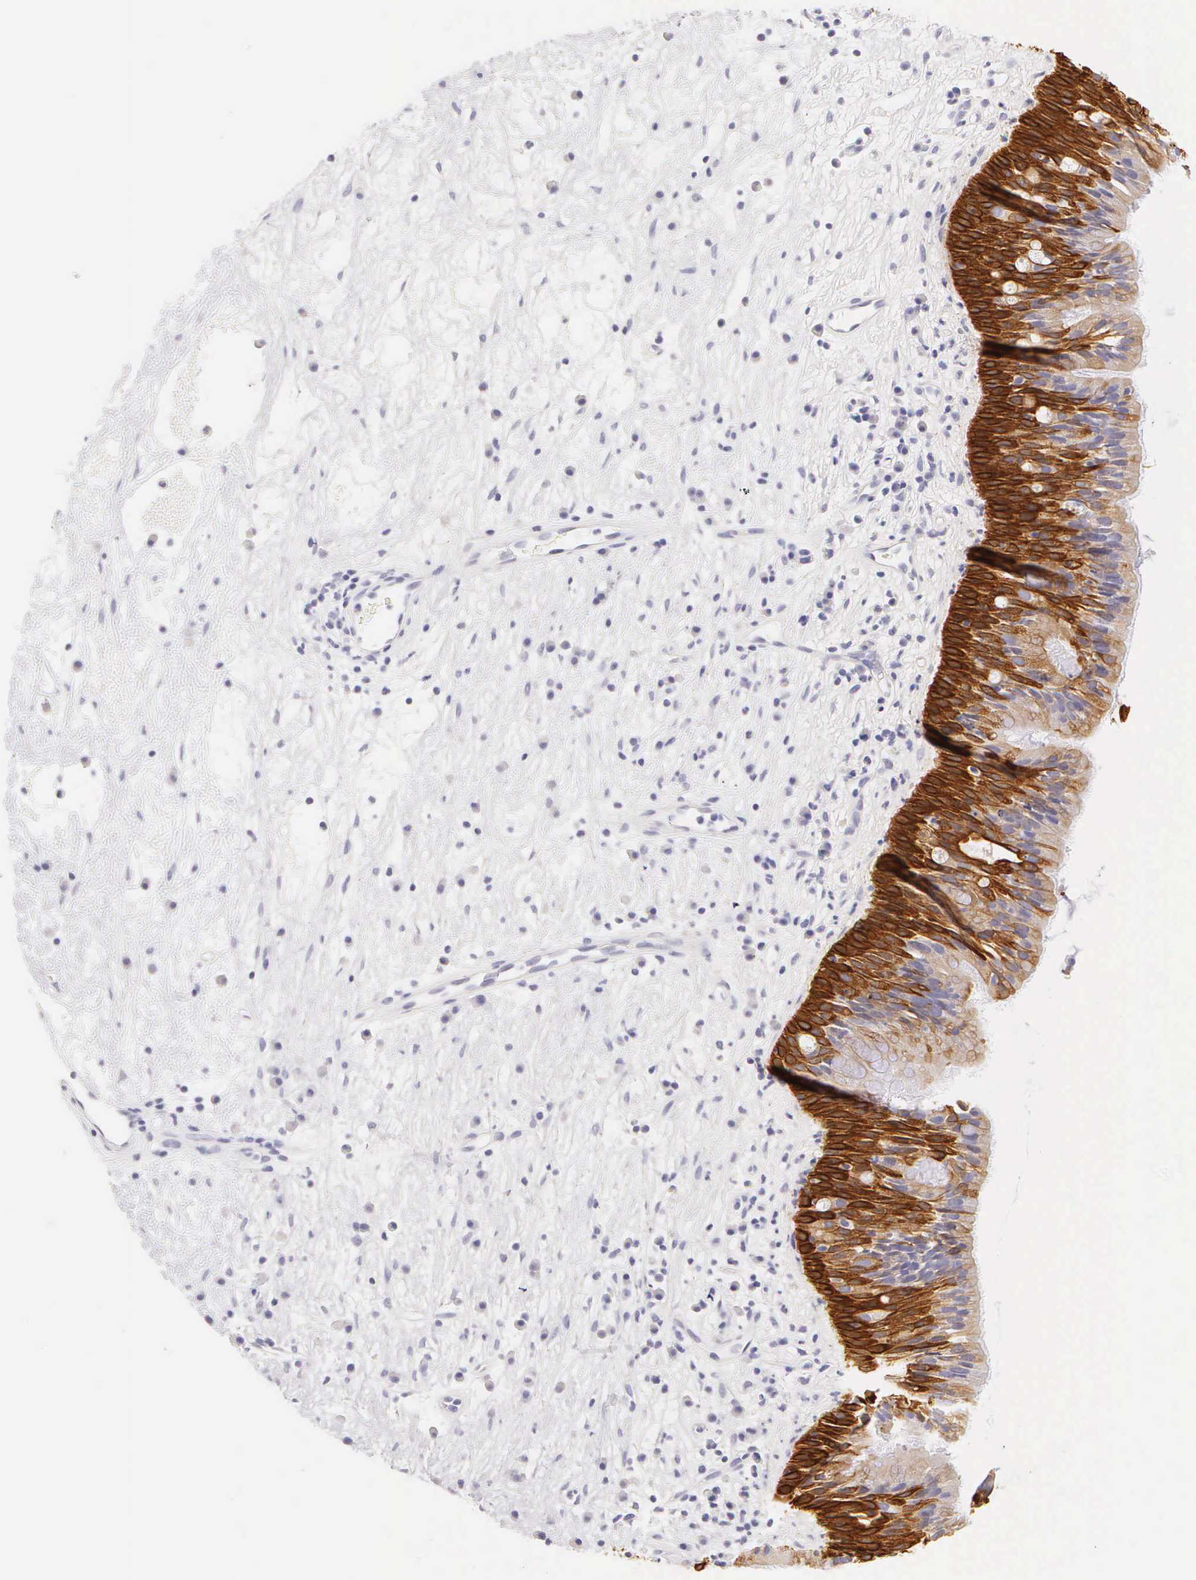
{"staining": {"intensity": "strong", "quantity": "25%-75%", "location": "cytoplasmic/membranous"}, "tissue": "nasopharynx", "cell_type": "Respiratory epithelial cells", "image_type": "normal", "snomed": [{"axis": "morphology", "description": "Normal tissue, NOS"}, {"axis": "topography", "description": "Nasopharynx"}], "caption": "Protein staining of unremarkable nasopharynx displays strong cytoplasmic/membranous expression in approximately 25%-75% of respiratory epithelial cells. (brown staining indicates protein expression, while blue staining denotes nuclei).", "gene": "KRT17", "patient": {"sex": "male", "age": 13}}